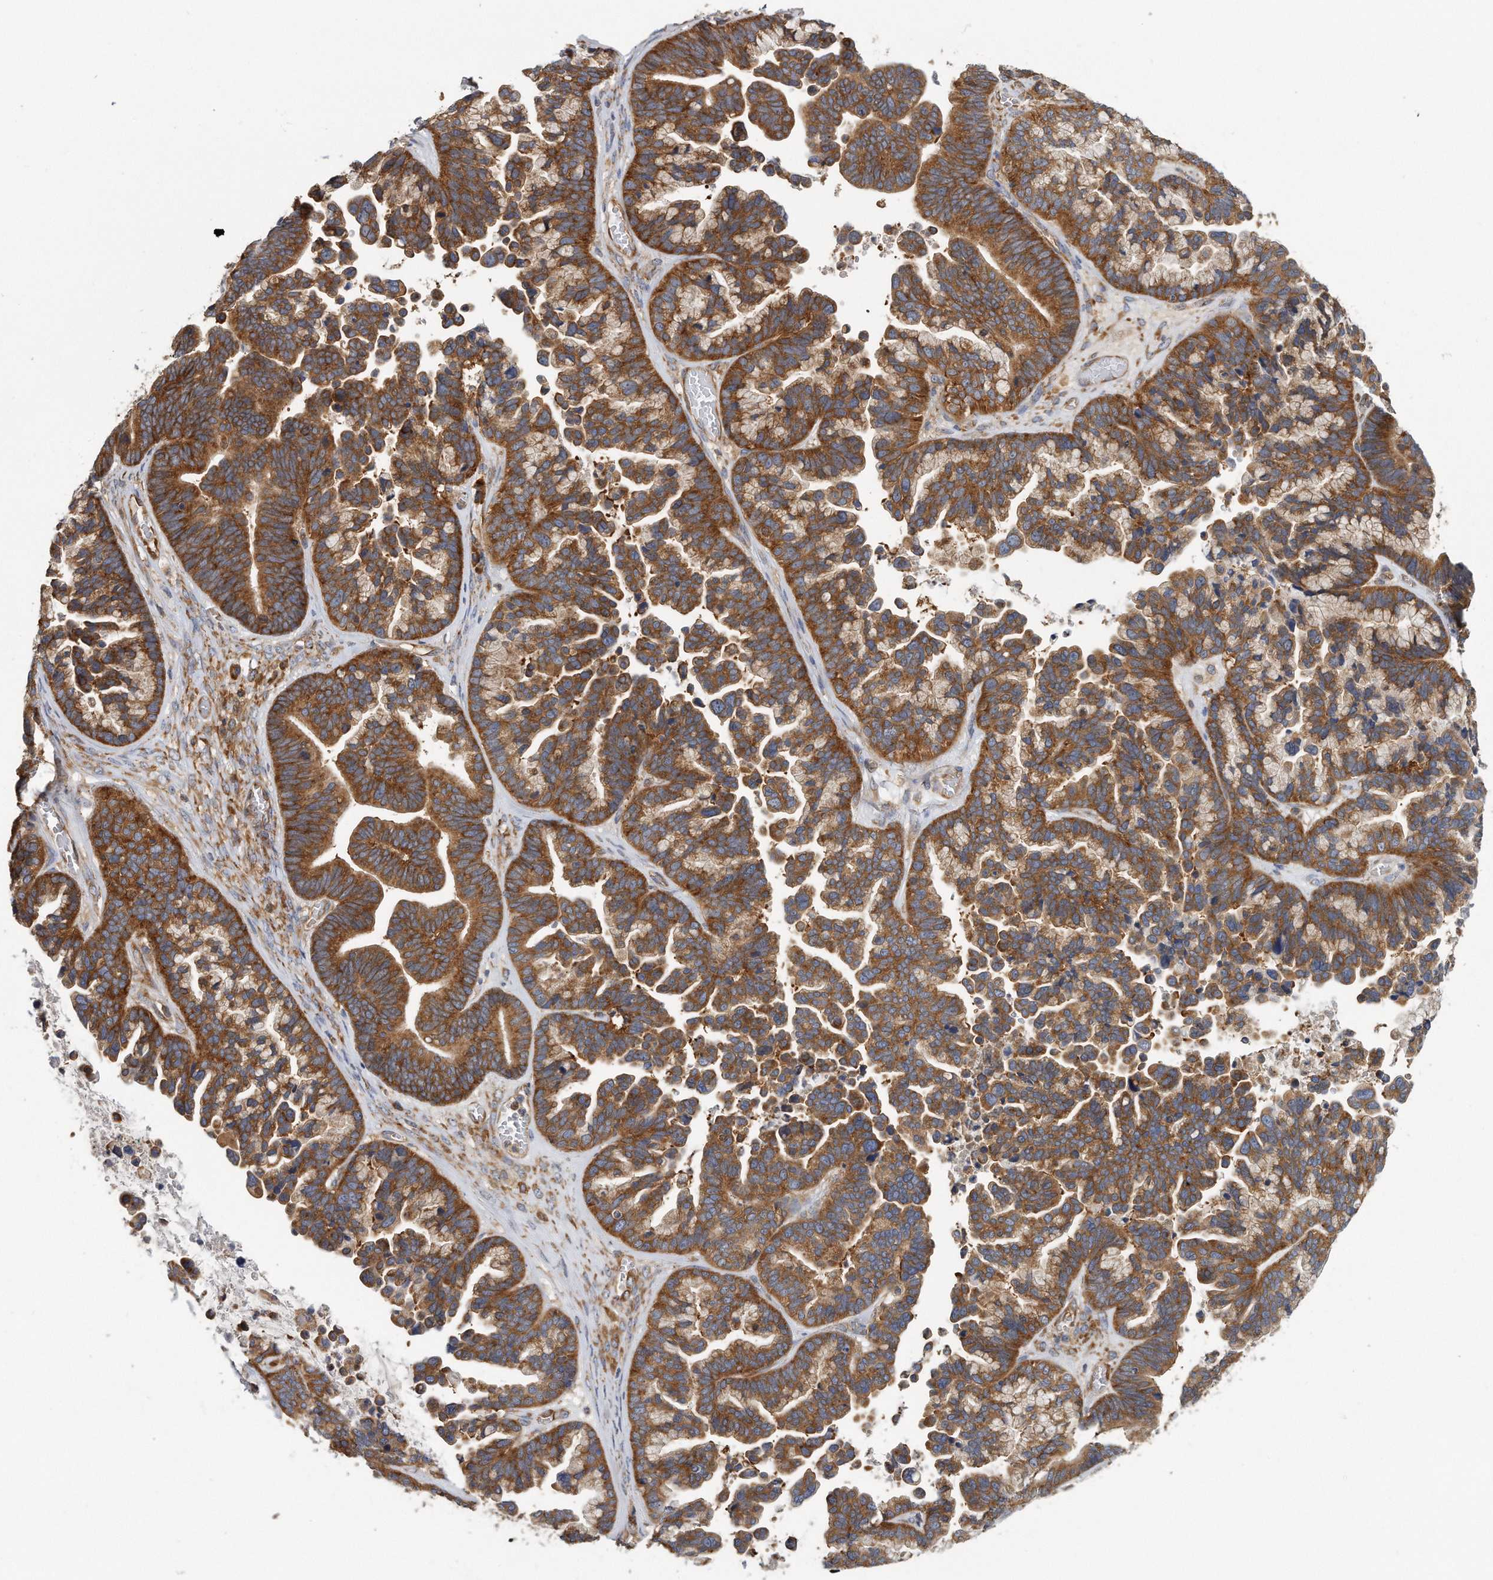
{"staining": {"intensity": "strong", "quantity": ">75%", "location": "cytoplasmic/membranous"}, "tissue": "ovarian cancer", "cell_type": "Tumor cells", "image_type": "cancer", "snomed": [{"axis": "morphology", "description": "Cystadenocarcinoma, serous, NOS"}, {"axis": "topography", "description": "Ovary"}], "caption": "DAB (3,3'-diaminobenzidine) immunohistochemical staining of ovarian serous cystadenocarcinoma reveals strong cytoplasmic/membranous protein positivity in approximately >75% of tumor cells.", "gene": "EIF3I", "patient": {"sex": "female", "age": 56}}